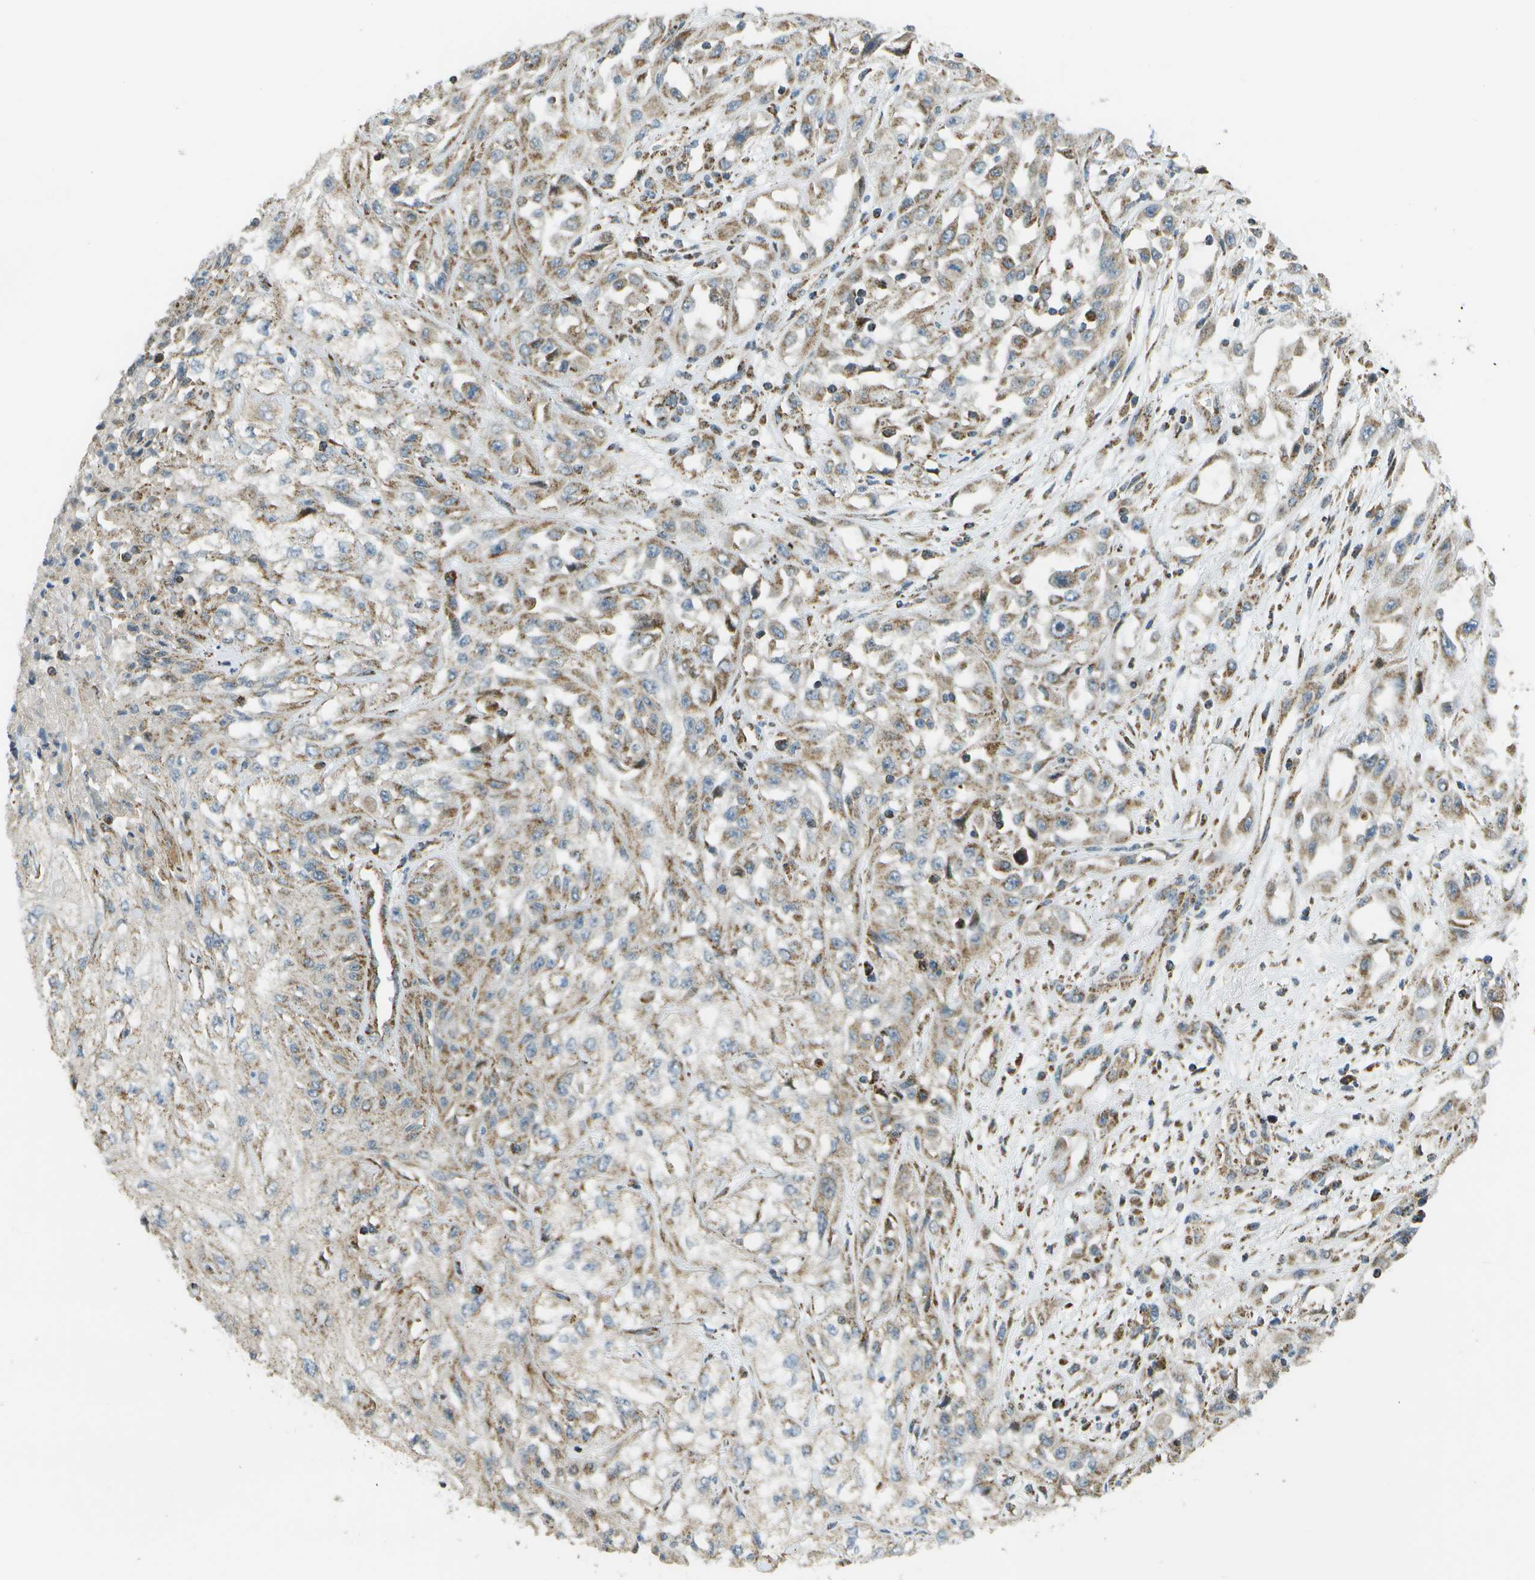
{"staining": {"intensity": "weak", "quantity": ">75%", "location": "cytoplasmic/membranous"}, "tissue": "skin cancer", "cell_type": "Tumor cells", "image_type": "cancer", "snomed": [{"axis": "morphology", "description": "Squamous cell carcinoma, NOS"}, {"axis": "morphology", "description": "Squamous cell carcinoma, metastatic, NOS"}, {"axis": "topography", "description": "Skin"}, {"axis": "topography", "description": "Lymph node"}], "caption": "About >75% of tumor cells in human skin metastatic squamous cell carcinoma show weak cytoplasmic/membranous protein staining as visualized by brown immunohistochemical staining.", "gene": "NRK", "patient": {"sex": "male", "age": 75}}